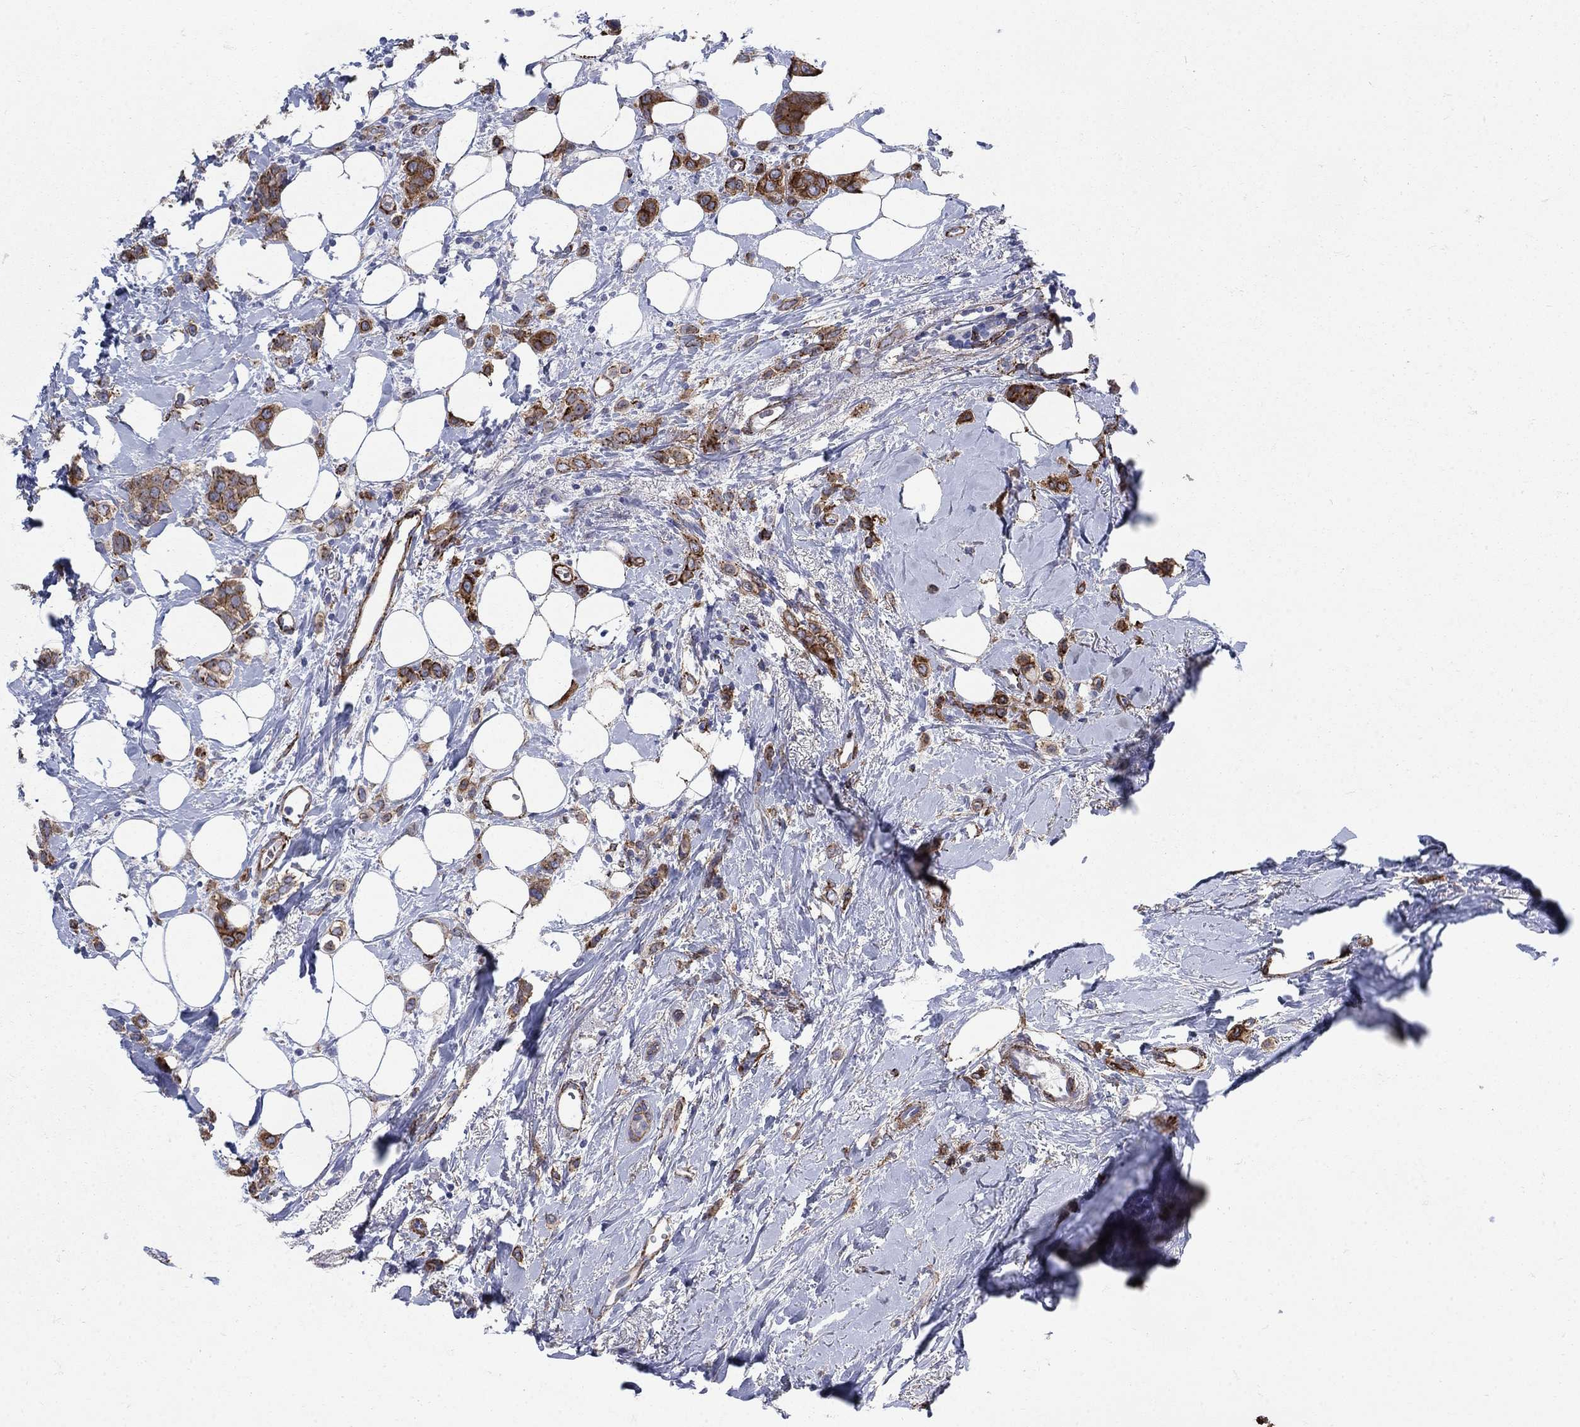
{"staining": {"intensity": "strong", "quantity": "<25%", "location": "cytoplasmic/membranous"}, "tissue": "breast cancer", "cell_type": "Tumor cells", "image_type": "cancer", "snomed": [{"axis": "morphology", "description": "Lobular carcinoma"}, {"axis": "topography", "description": "Breast"}], "caption": "This is a photomicrograph of IHC staining of lobular carcinoma (breast), which shows strong positivity in the cytoplasmic/membranous of tumor cells.", "gene": "SEPTIN8", "patient": {"sex": "female", "age": 66}}